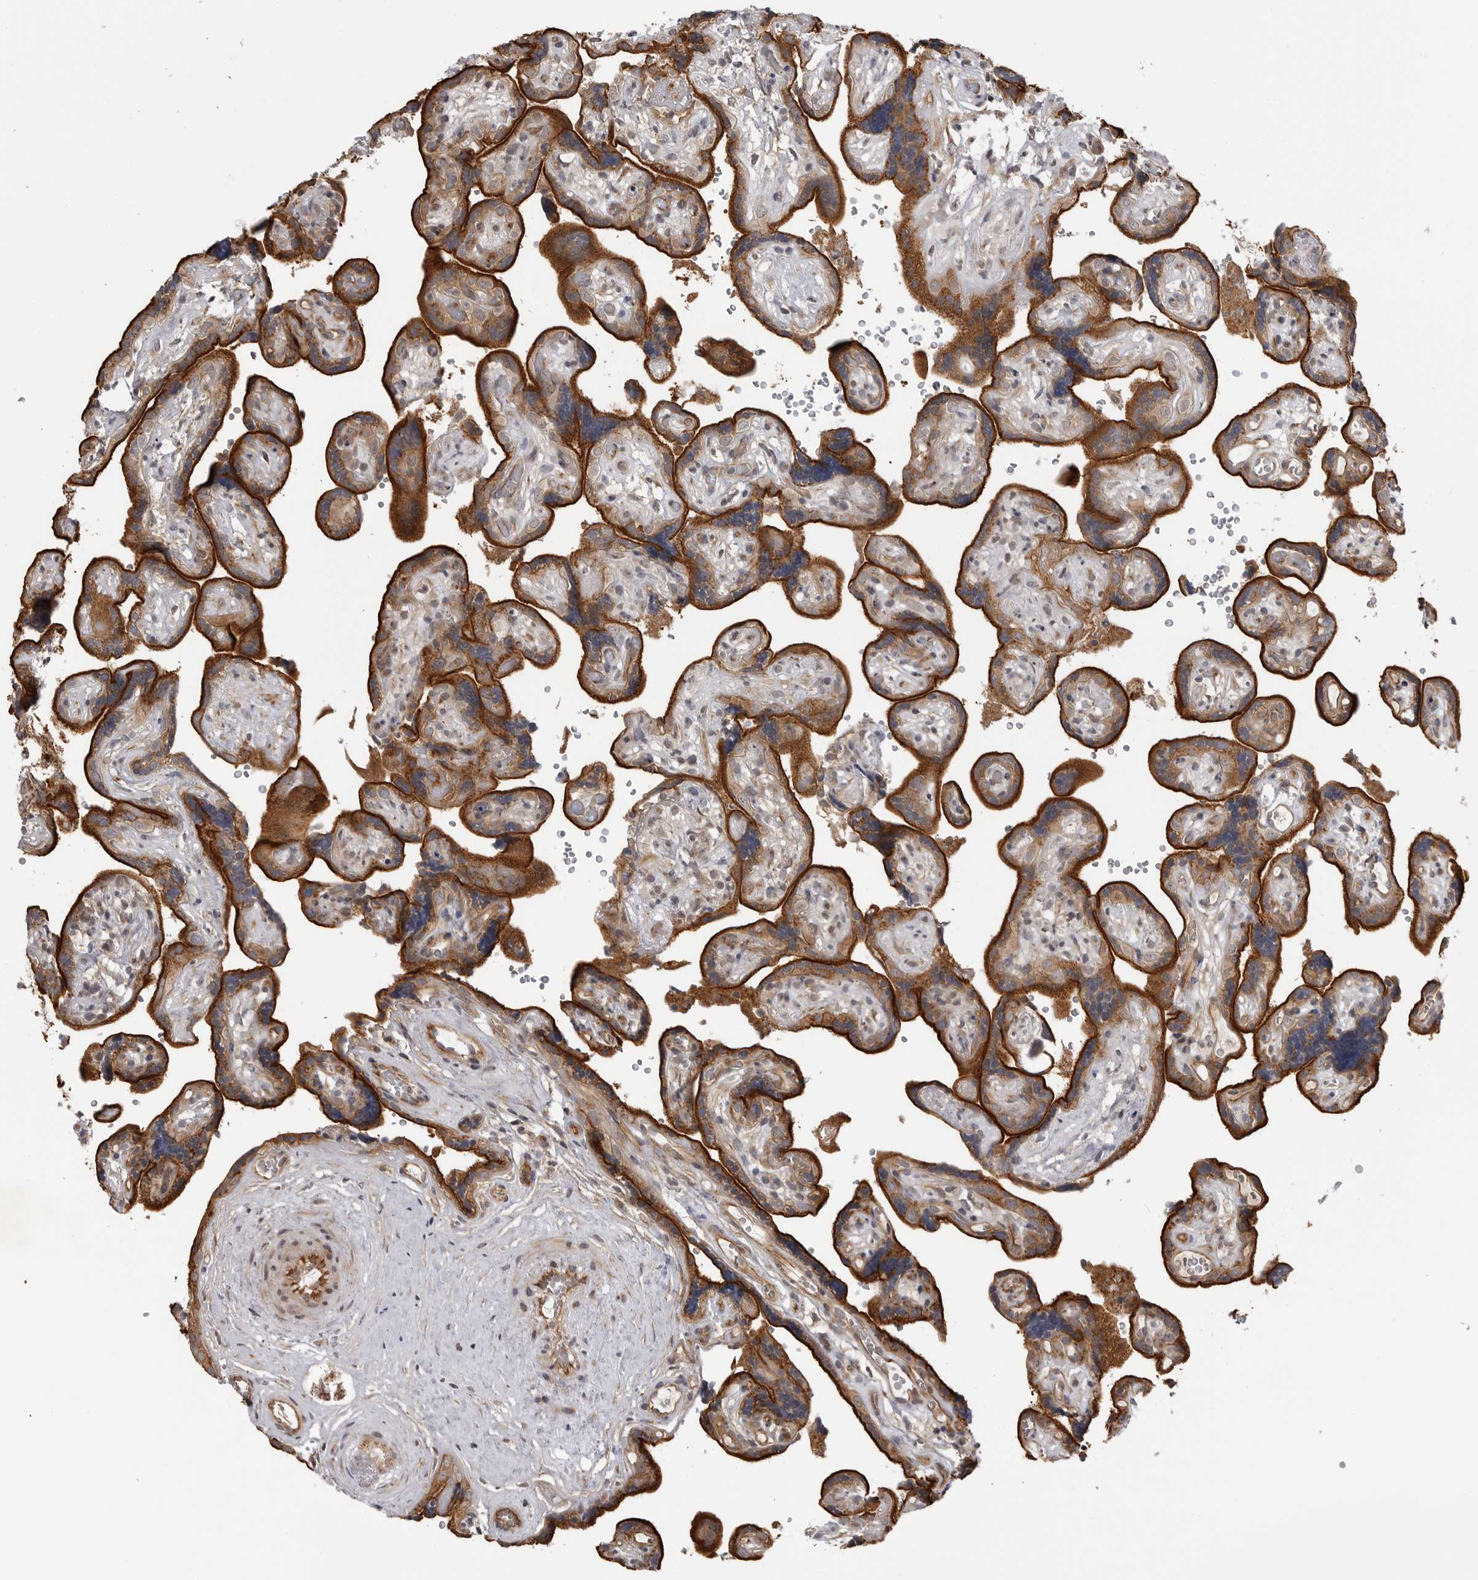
{"staining": {"intensity": "strong", "quantity": ">75%", "location": "cytoplasmic/membranous"}, "tissue": "placenta", "cell_type": "Decidual cells", "image_type": "normal", "snomed": [{"axis": "morphology", "description": "Normal tissue, NOS"}, {"axis": "topography", "description": "Placenta"}], "caption": "The immunohistochemical stain shows strong cytoplasmic/membranous positivity in decidual cells of normal placenta.", "gene": "LRRC45", "patient": {"sex": "female", "age": 30}}